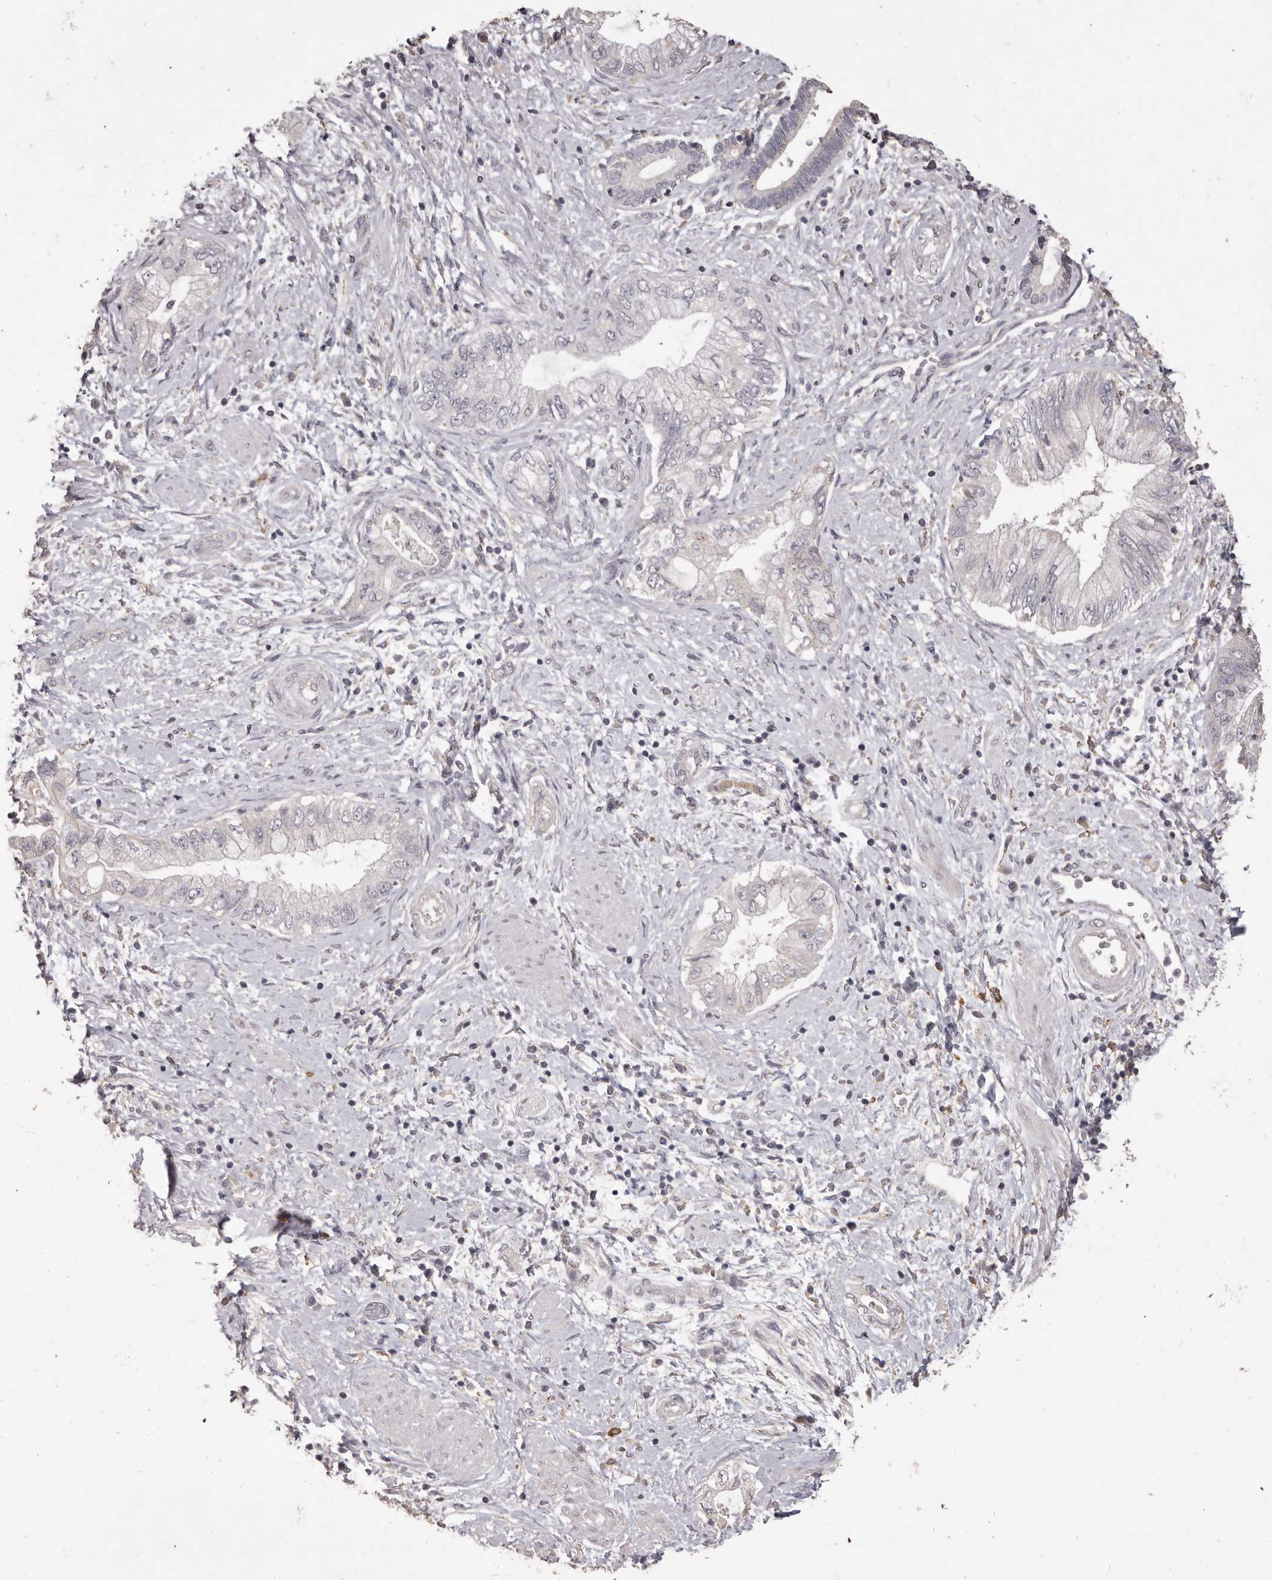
{"staining": {"intensity": "negative", "quantity": "none", "location": "none"}, "tissue": "pancreatic cancer", "cell_type": "Tumor cells", "image_type": "cancer", "snomed": [{"axis": "morphology", "description": "Adenocarcinoma, NOS"}, {"axis": "topography", "description": "Pancreas"}], "caption": "DAB immunohistochemical staining of pancreatic cancer (adenocarcinoma) exhibits no significant staining in tumor cells.", "gene": "PRSS27", "patient": {"sex": "female", "age": 73}}